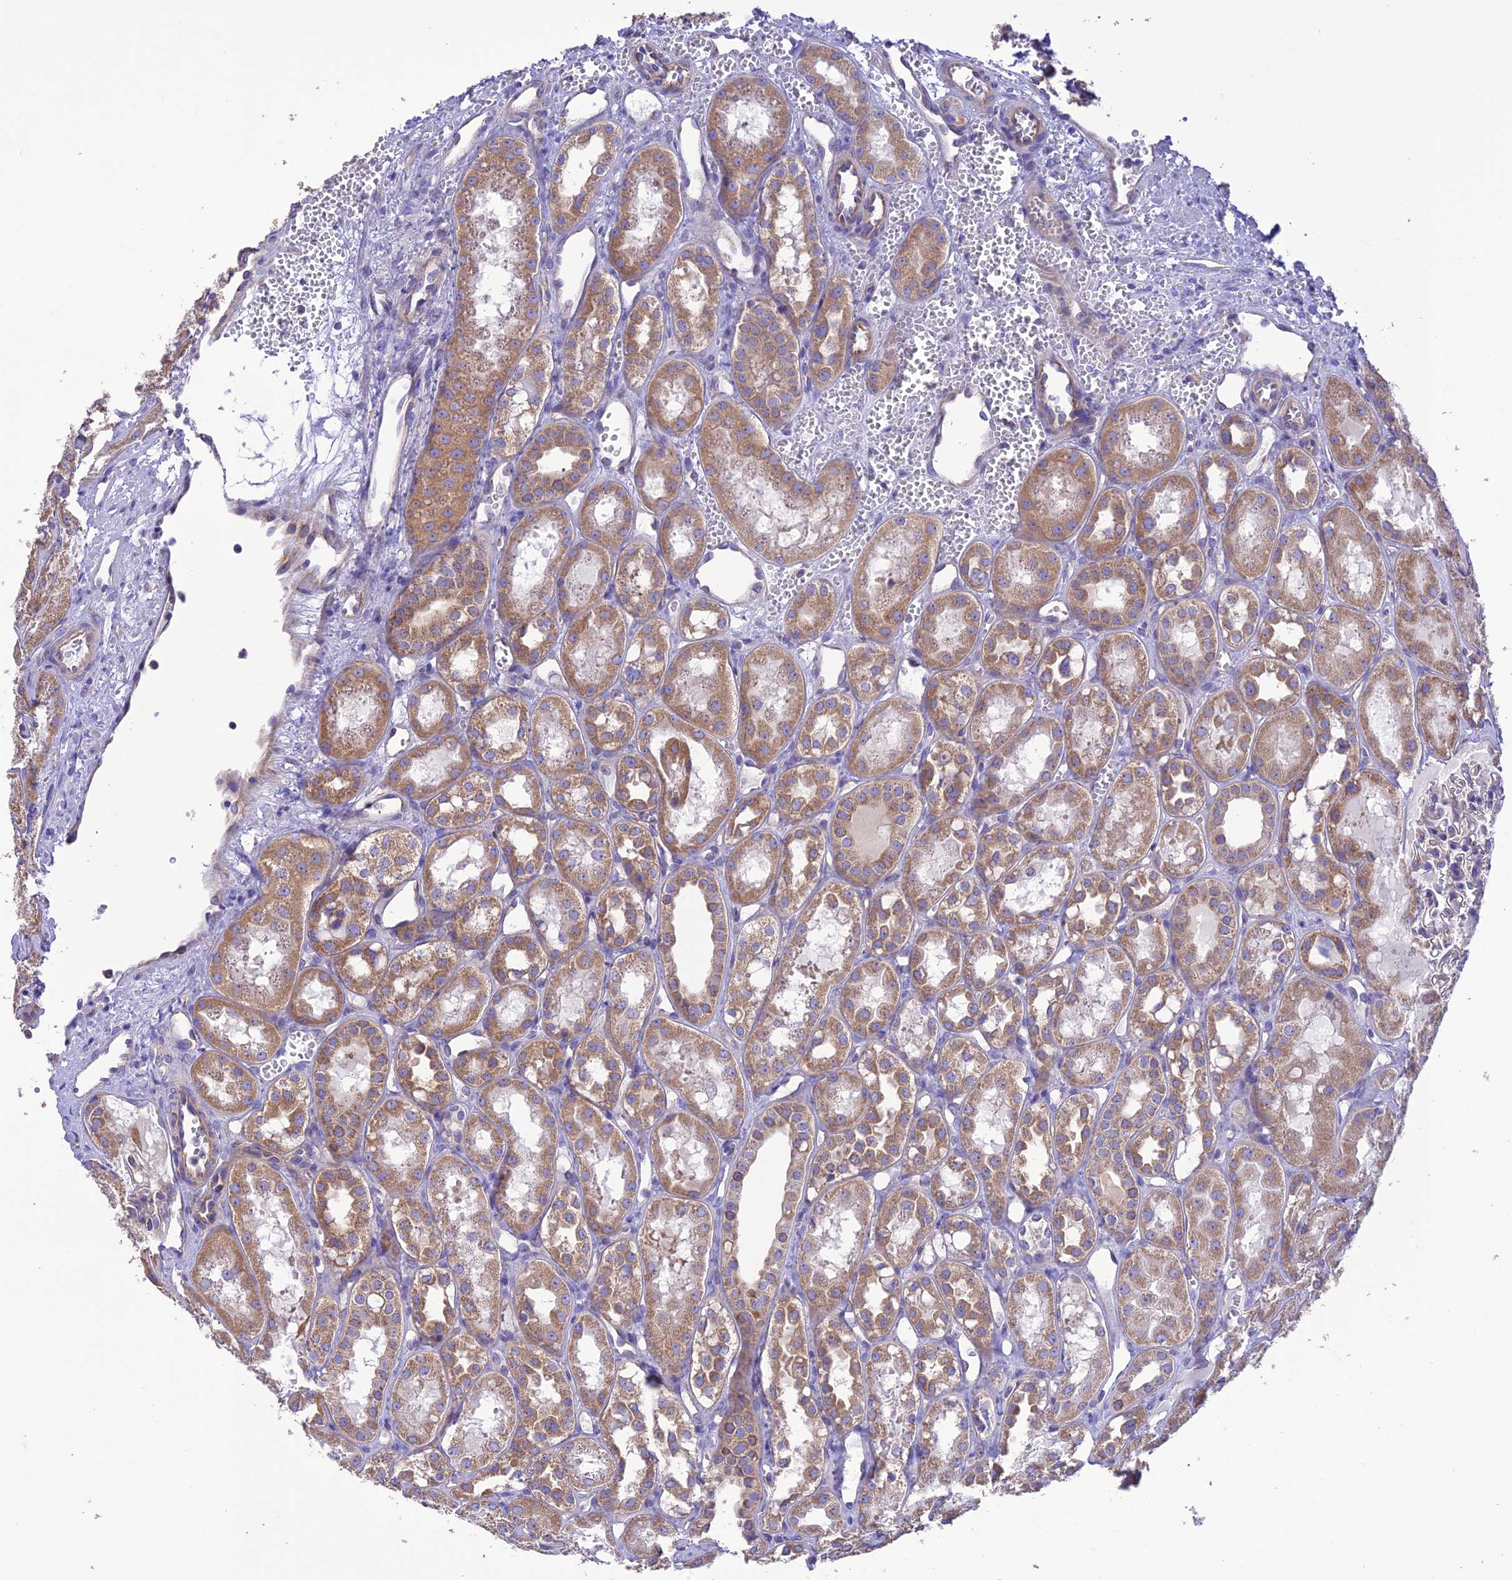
{"staining": {"intensity": "weak", "quantity": "<25%", "location": "cytoplasmic/membranous"}, "tissue": "kidney", "cell_type": "Cells in glomeruli", "image_type": "normal", "snomed": [{"axis": "morphology", "description": "Normal tissue, NOS"}, {"axis": "topography", "description": "Kidney"}], "caption": "The immunohistochemistry photomicrograph has no significant staining in cells in glomeruli of kidney.", "gene": "MAP3K12", "patient": {"sex": "male", "age": 16}}